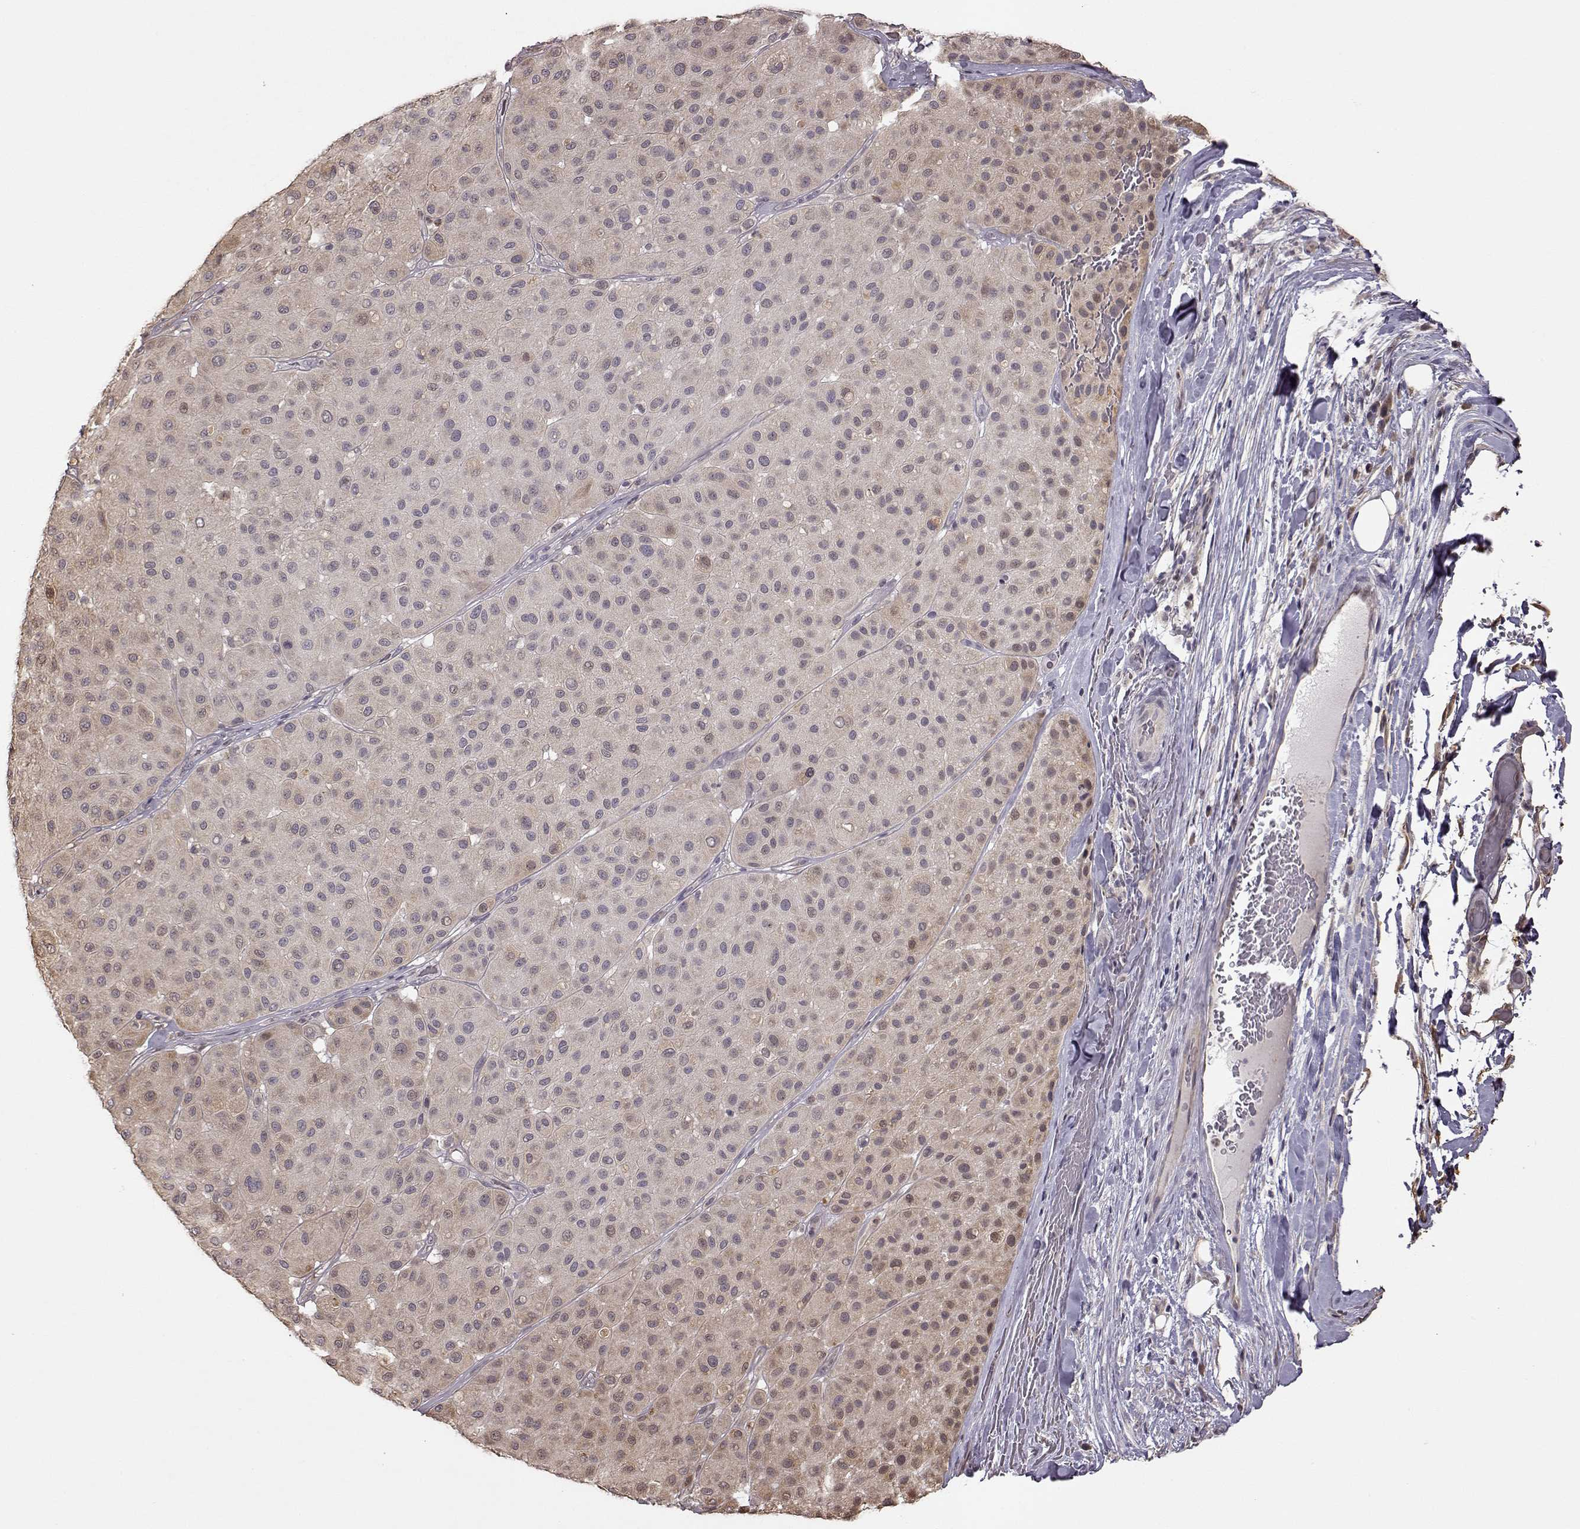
{"staining": {"intensity": "weak", "quantity": ">75%", "location": "cytoplasmic/membranous"}, "tissue": "melanoma", "cell_type": "Tumor cells", "image_type": "cancer", "snomed": [{"axis": "morphology", "description": "Malignant melanoma, Metastatic site"}, {"axis": "topography", "description": "Smooth muscle"}], "caption": "Weak cytoplasmic/membranous staining for a protein is identified in approximately >75% of tumor cells of malignant melanoma (metastatic site) using immunohistochemistry (IHC).", "gene": "CRB1", "patient": {"sex": "male", "age": 41}}